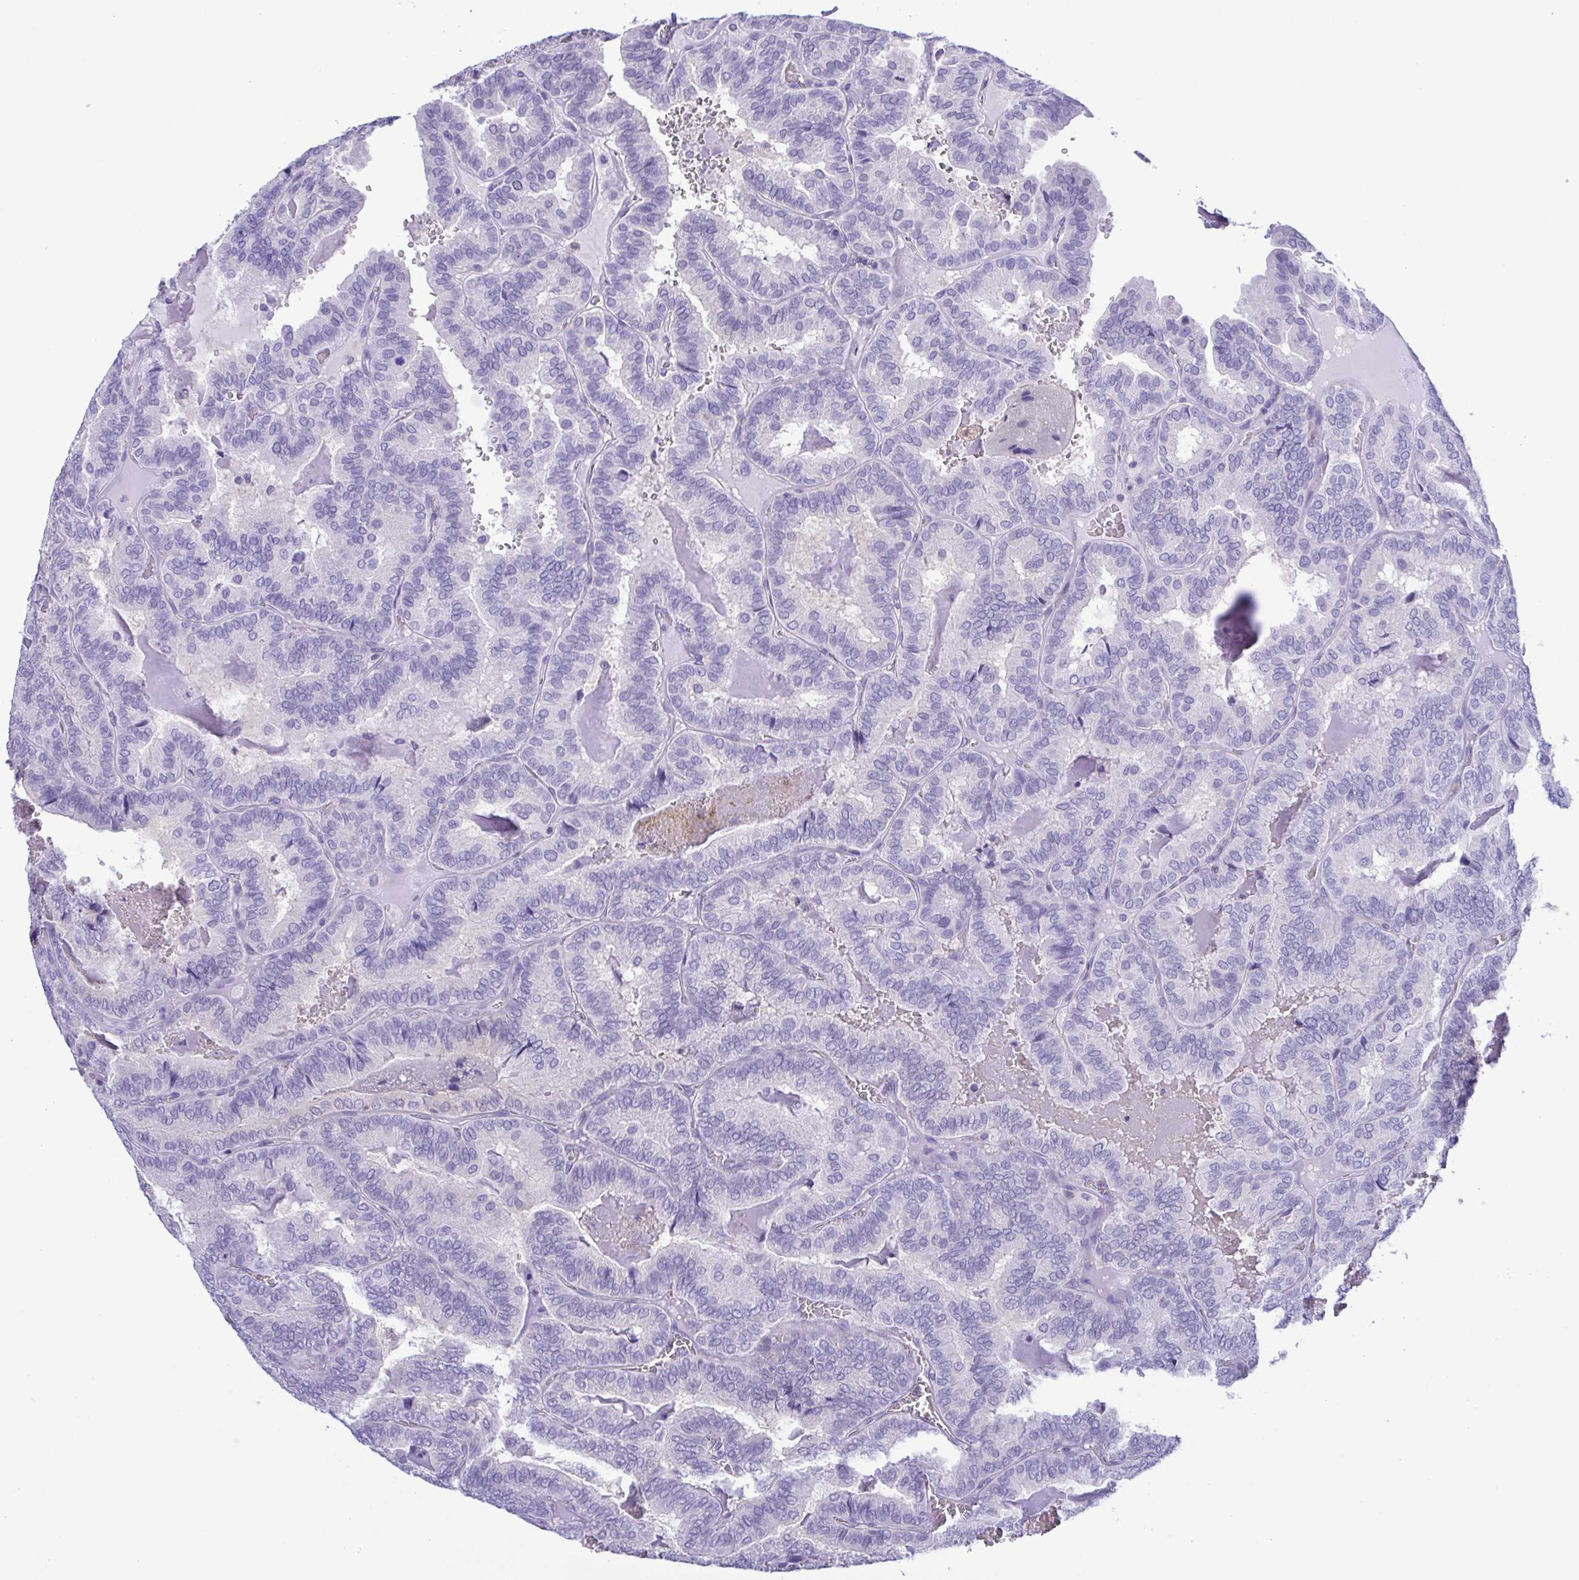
{"staining": {"intensity": "negative", "quantity": "none", "location": "none"}, "tissue": "thyroid cancer", "cell_type": "Tumor cells", "image_type": "cancer", "snomed": [{"axis": "morphology", "description": "Papillary adenocarcinoma, NOS"}, {"axis": "topography", "description": "Thyroid gland"}], "caption": "A high-resolution micrograph shows immunohistochemistry (IHC) staining of thyroid cancer (papillary adenocarcinoma), which displays no significant expression in tumor cells. (DAB immunohistochemistry visualized using brightfield microscopy, high magnification).", "gene": "LDHC", "patient": {"sex": "female", "age": 75}}